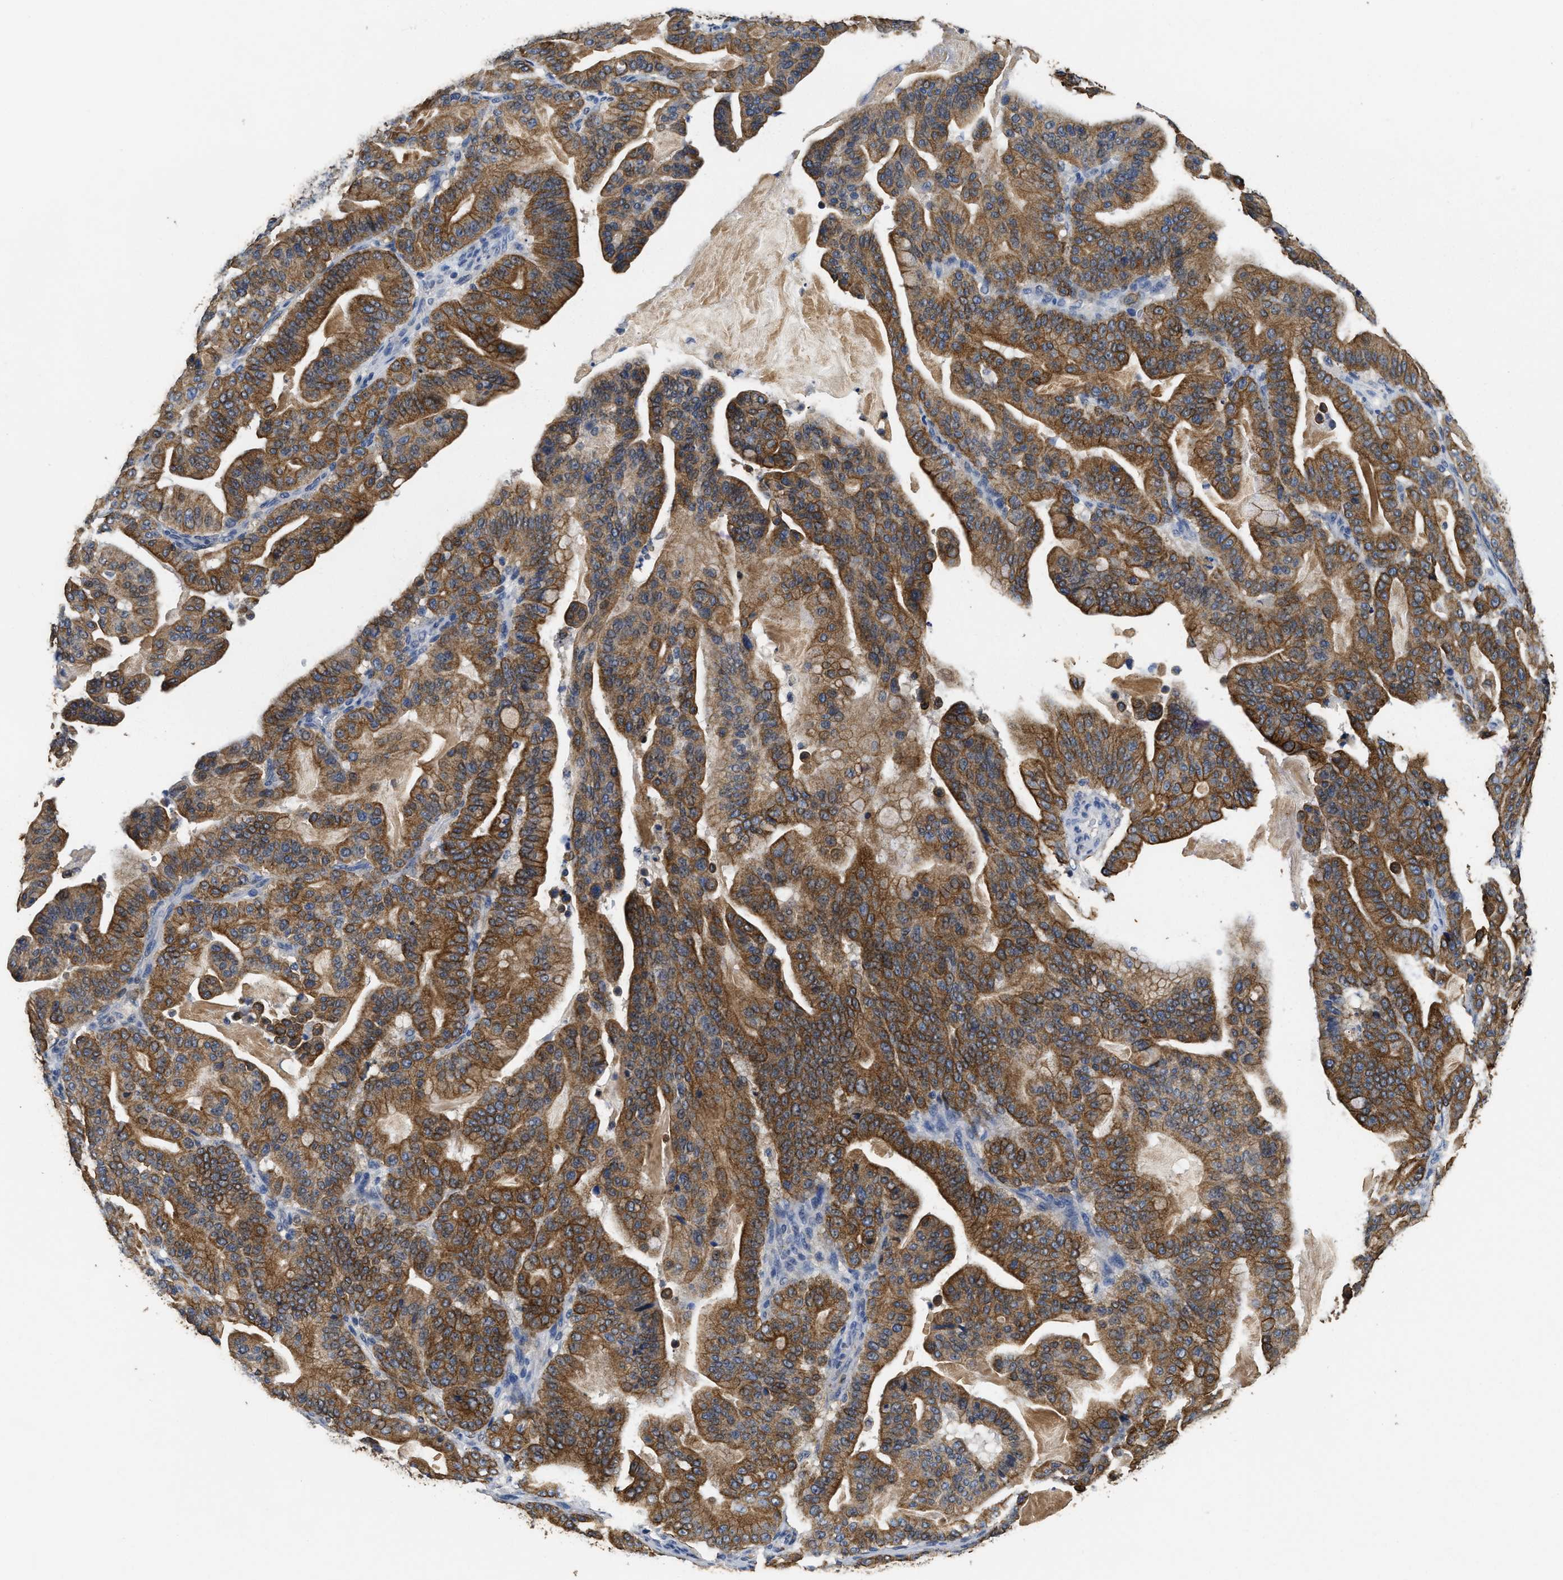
{"staining": {"intensity": "moderate", "quantity": ">75%", "location": "cytoplasmic/membranous"}, "tissue": "pancreatic cancer", "cell_type": "Tumor cells", "image_type": "cancer", "snomed": [{"axis": "morphology", "description": "Adenocarcinoma, NOS"}, {"axis": "topography", "description": "Pancreas"}], "caption": "The histopathology image exhibits immunohistochemical staining of pancreatic cancer (adenocarcinoma). There is moderate cytoplasmic/membranous expression is seen in about >75% of tumor cells. Nuclei are stained in blue.", "gene": "CTNNA1", "patient": {"sex": "male", "age": 63}}